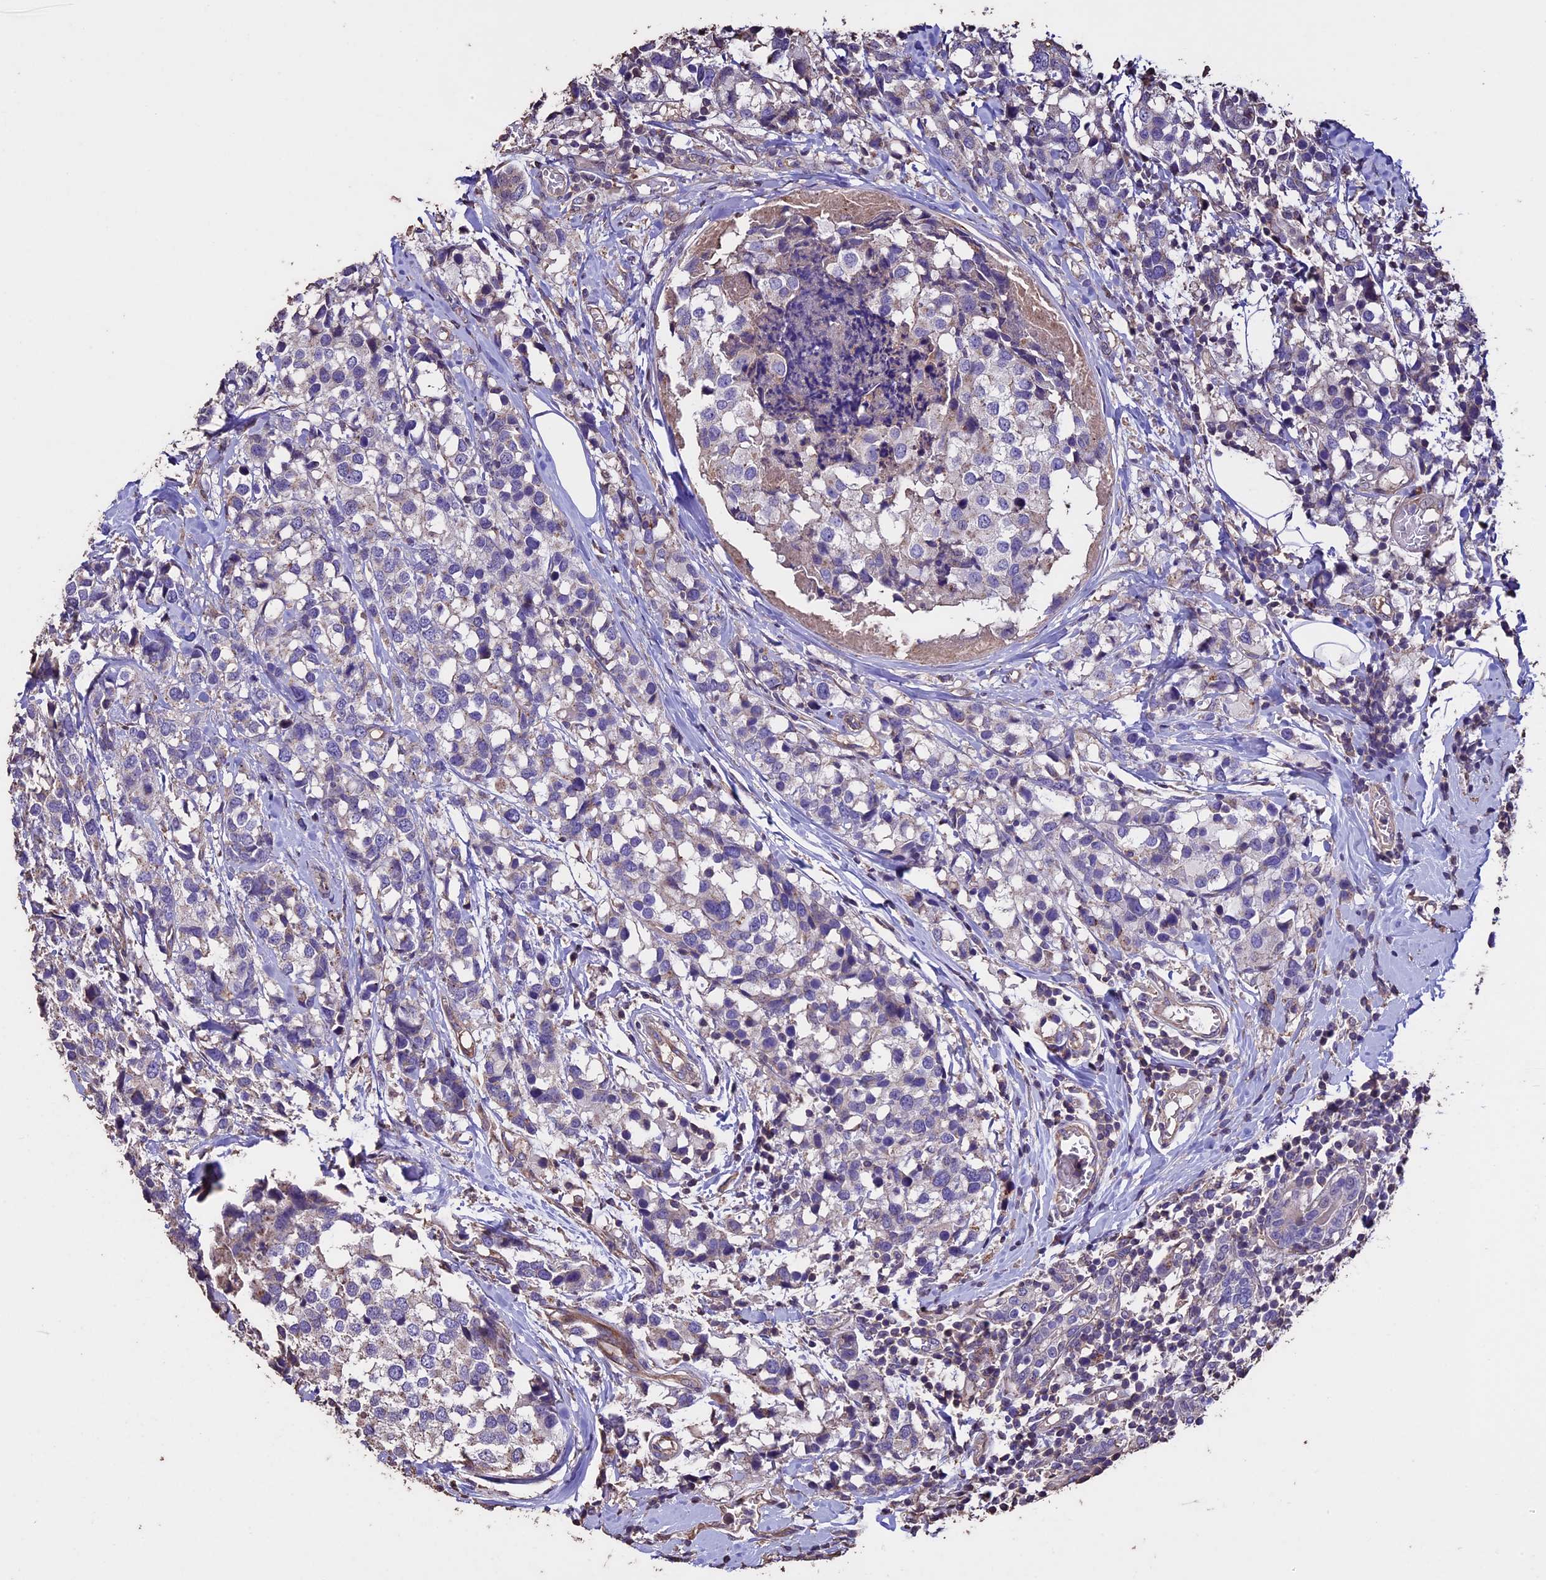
{"staining": {"intensity": "negative", "quantity": "none", "location": "none"}, "tissue": "breast cancer", "cell_type": "Tumor cells", "image_type": "cancer", "snomed": [{"axis": "morphology", "description": "Lobular carcinoma"}, {"axis": "topography", "description": "Breast"}], "caption": "A photomicrograph of human breast cancer is negative for staining in tumor cells.", "gene": "USB1", "patient": {"sex": "female", "age": 59}}